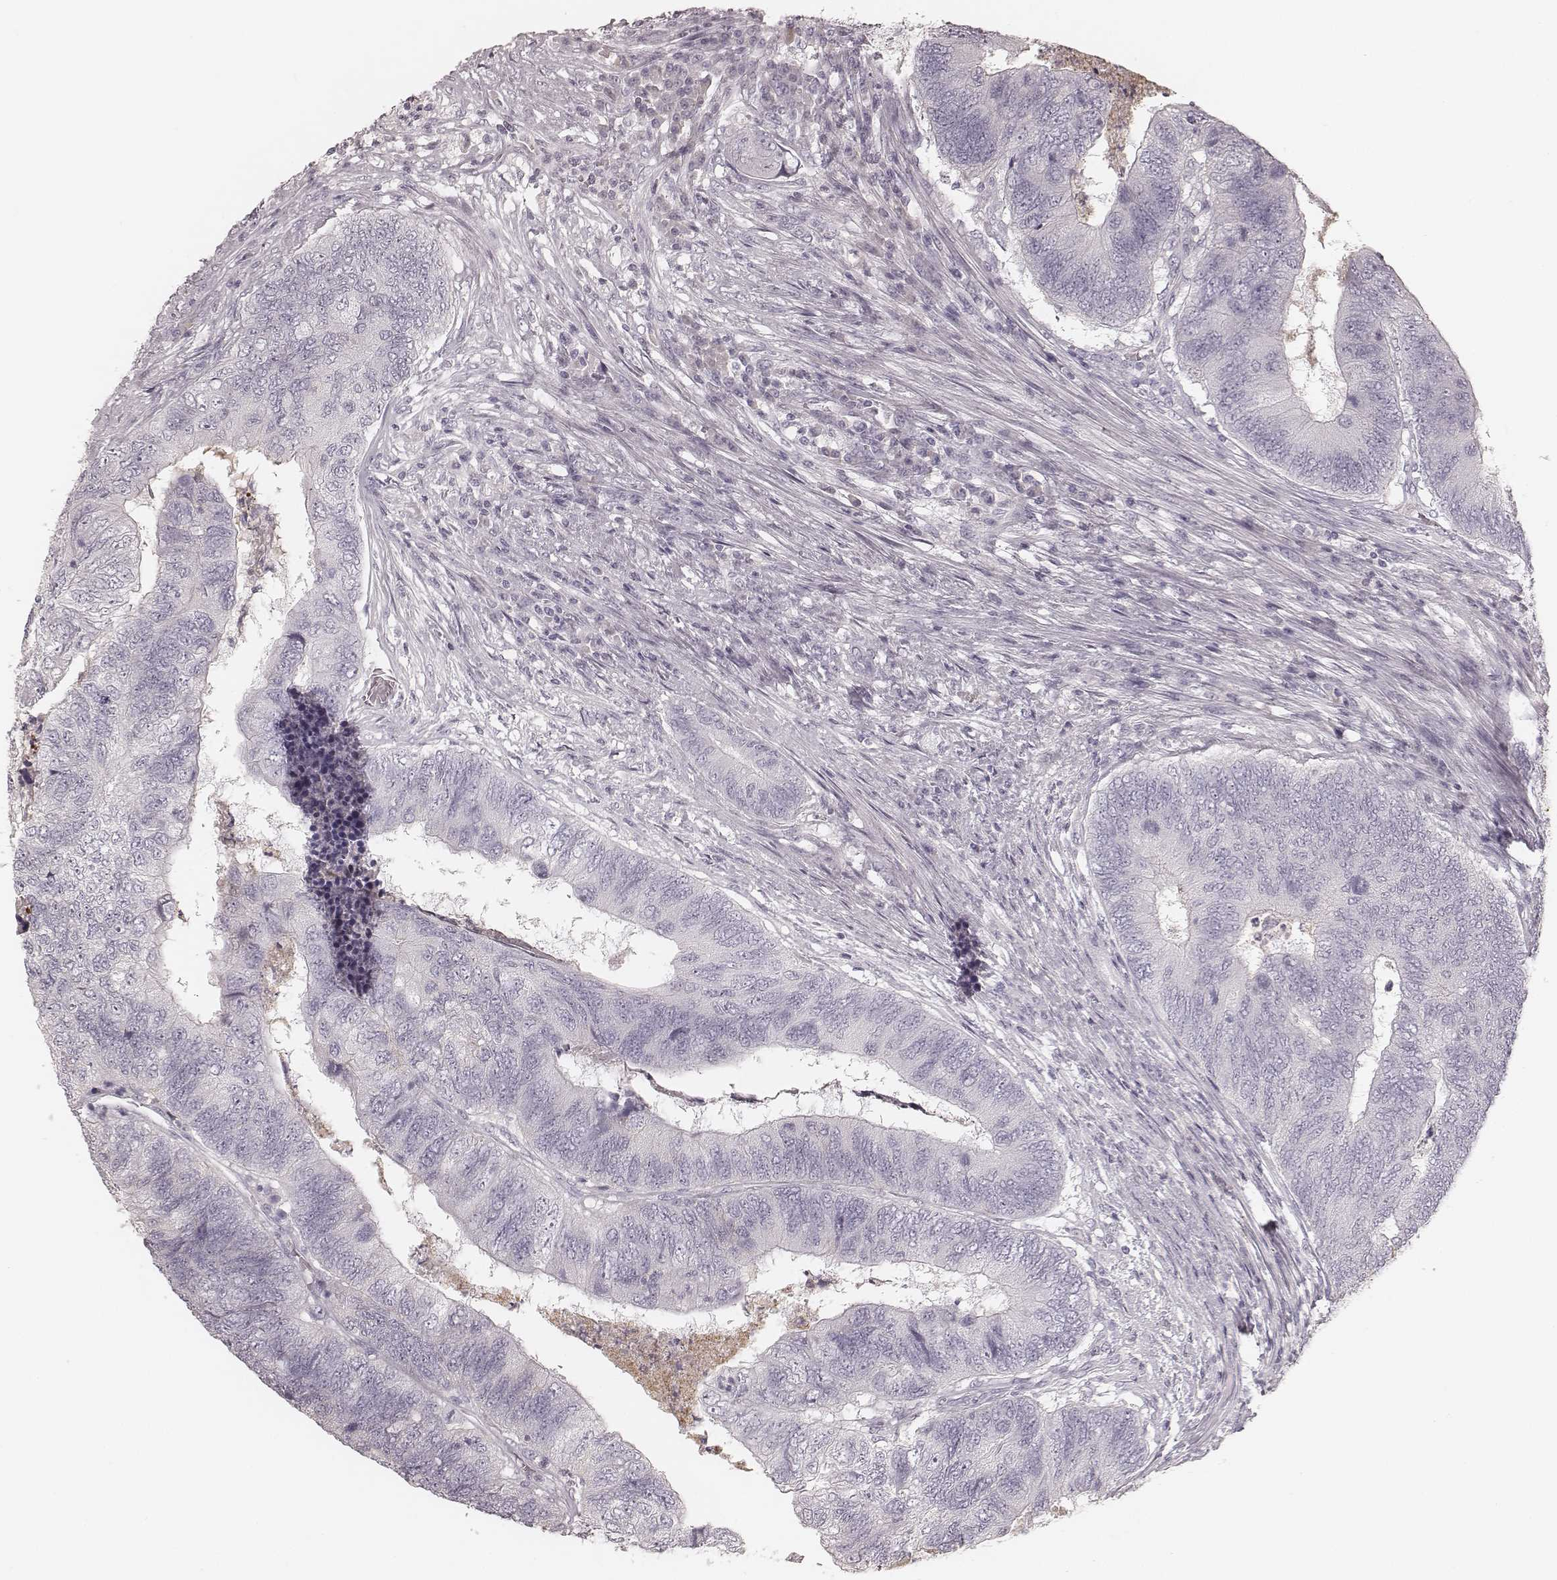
{"staining": {"intensity": "negative", "quantity": "none", "location": "none"}, "tissue": "colorectal cancer", "cell_type": "Tumor cells", "image_type": "cancer", "snomed": [{"axis": "morphology", "description": "Adenocarcinoma, NOS"}, {"axis": "topography", "description": "Colon"}], "caption": "There is no significant staining in tumor cells of colorectal cancer (adenocarcinoma). The staining is performed using DAB (3,3'-diaminobenzidine) brown chromogen with nuclei counter-stained in using hematoxylin.", "gene": "SMIM24", "patient": {"sex": "female", "age": 67}}